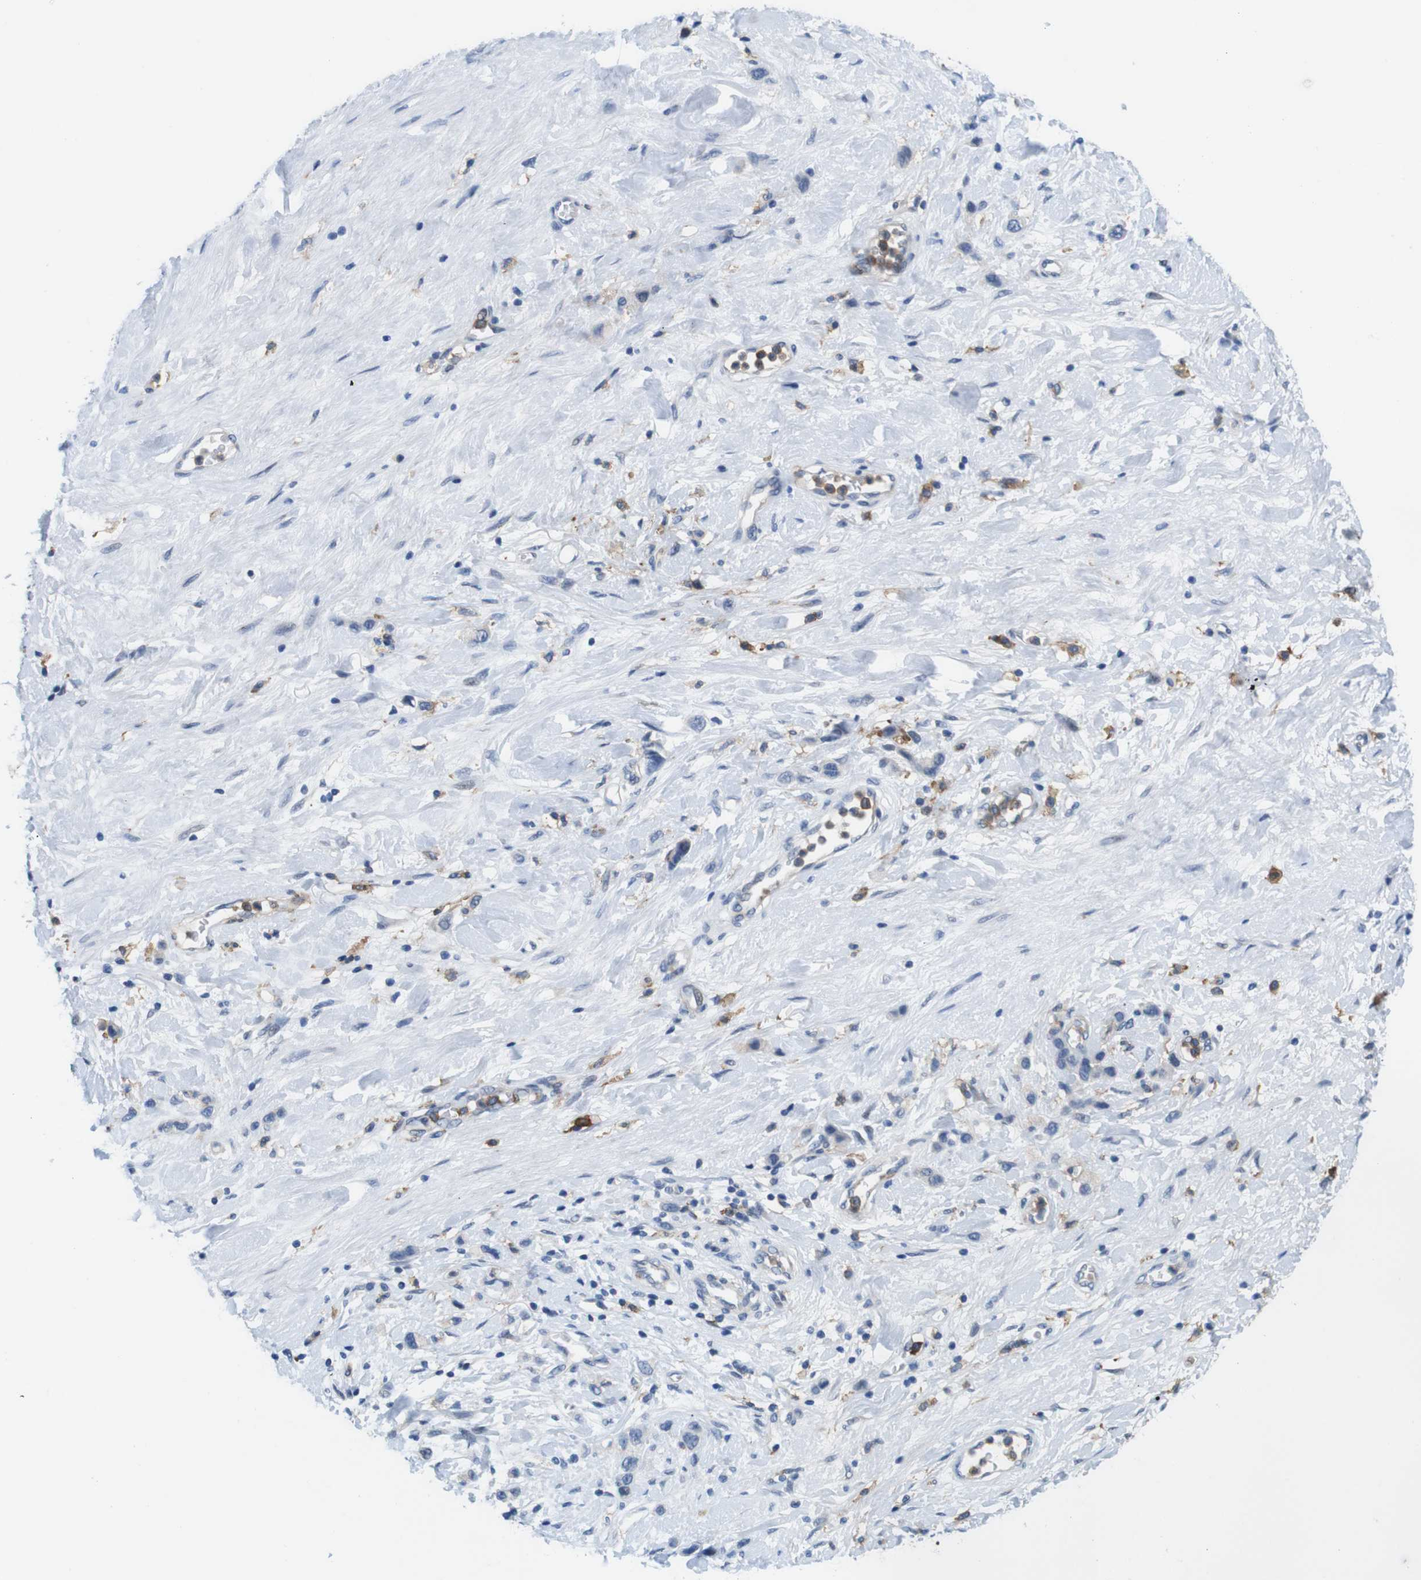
{"staining": {"intensity": "negative", "quantity": "none", "location": "none"}, "tissue": "stomach cancer", "cell_type": "Tumor cells", "image_type": "cancer", "snomed": [{"axis": "morphology", "description": "Normal tissue, NOS"}, {"axis": "morphology", "description": "Adenocarcinoma, NOS"}, {"axis": "morphology", "description": "Adenocarcinoma, High grade"}, {"axis": "topography", "description": "Stomach, upper"}, {"axis": "topography", "description": "Stomach"}], "caption": "There is no significant staining in tumor cells of stomach cancer.", "gene": "CD300C", "patient": {"sex": "female", "age": 65}}